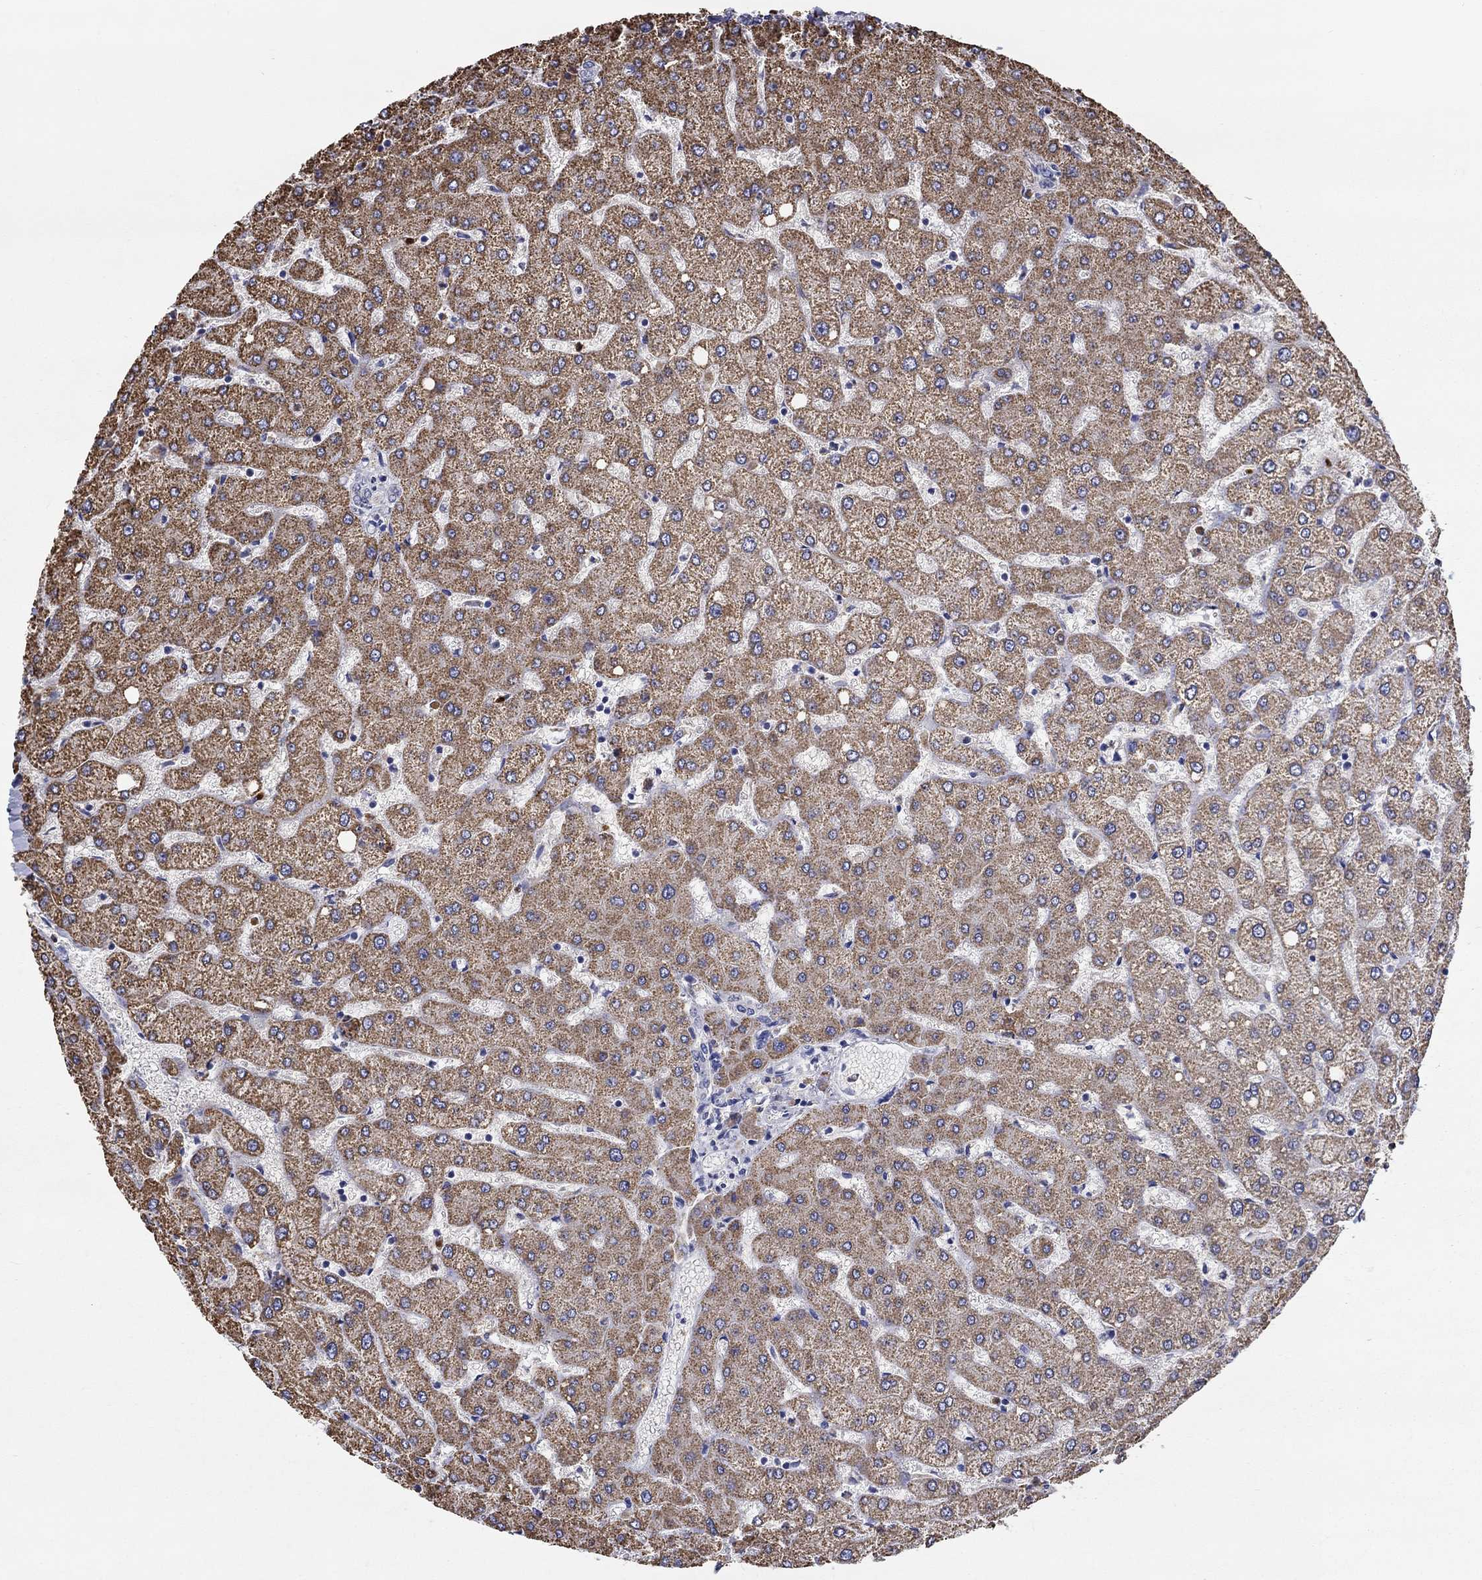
{"staining": {"intensity": "negative", "quantity": "none", "location": "none"}, "tissue": "liver", "cell_type": "Cholangiocytes", "image_type": "normal", "snomed": [{"axis": "morphology", "description": "Normal tissue, NOS"}, {"axis": "topography", "description": "Liver"}], "caption": "Cholangiocytes show no significant staining in normal liver. Nuclei are stained in blue.", "gene": "CHIT1", "patient": {"sex": "female", "age": 54}}